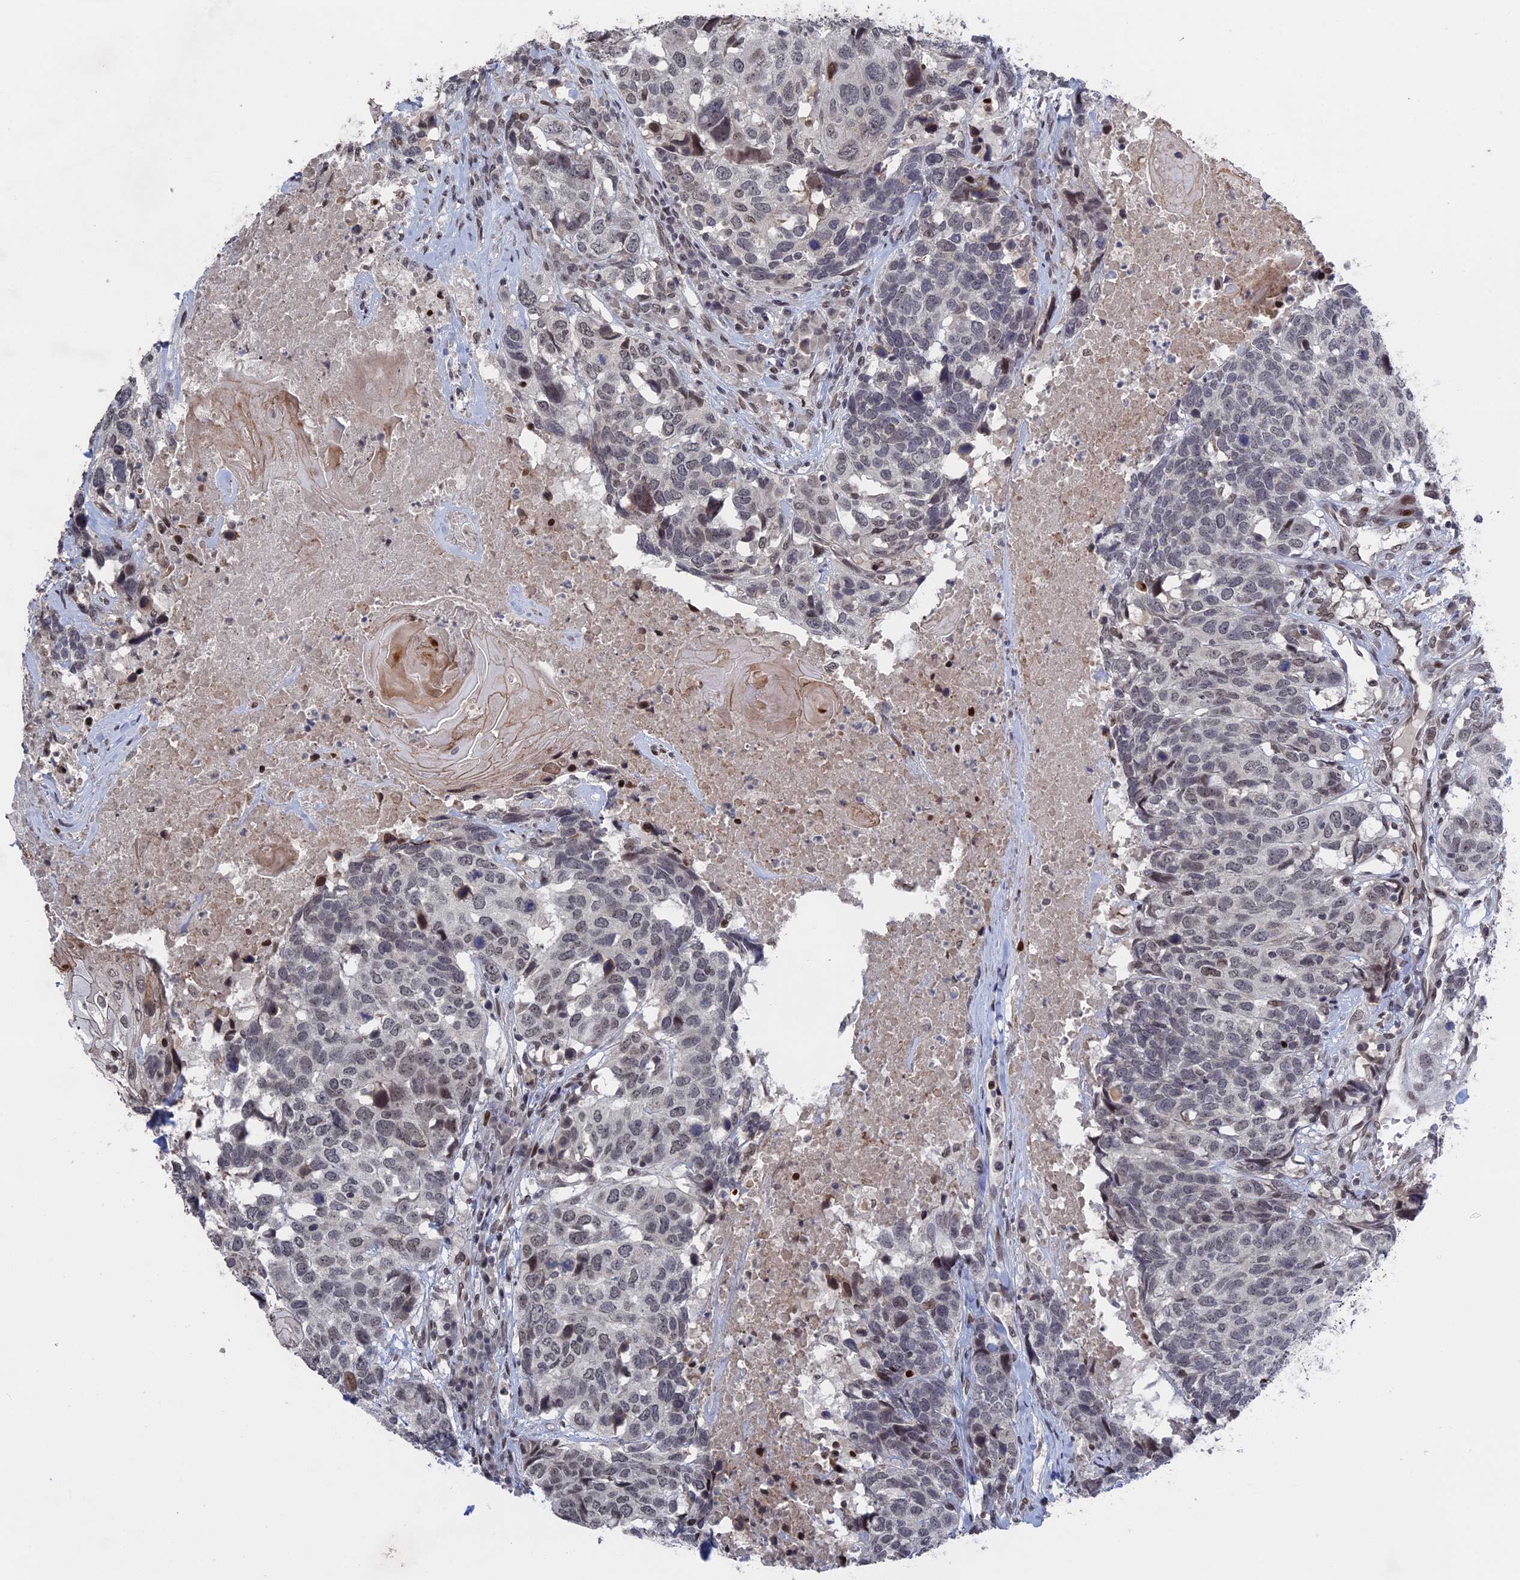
{"staining": {"intensity": "negative", "quantity": "none", "location": "none"}, "tissue": "head and neck cancer", "cell_type": "Tumor cells", "image_type": "cancer", "snomed": [{"axis": "morphology", "description": "Squamous cell carcinoma, NOS"}, {"axis": "topography", "description": "Head-Neck"}], "caption": "This is an immunohistochemistry (IHC) image of human head and neck cancer. There is no staining in tumor cells.", "gene": "NR2C2AP", "patient": {"sex": "male", "age": 66}}